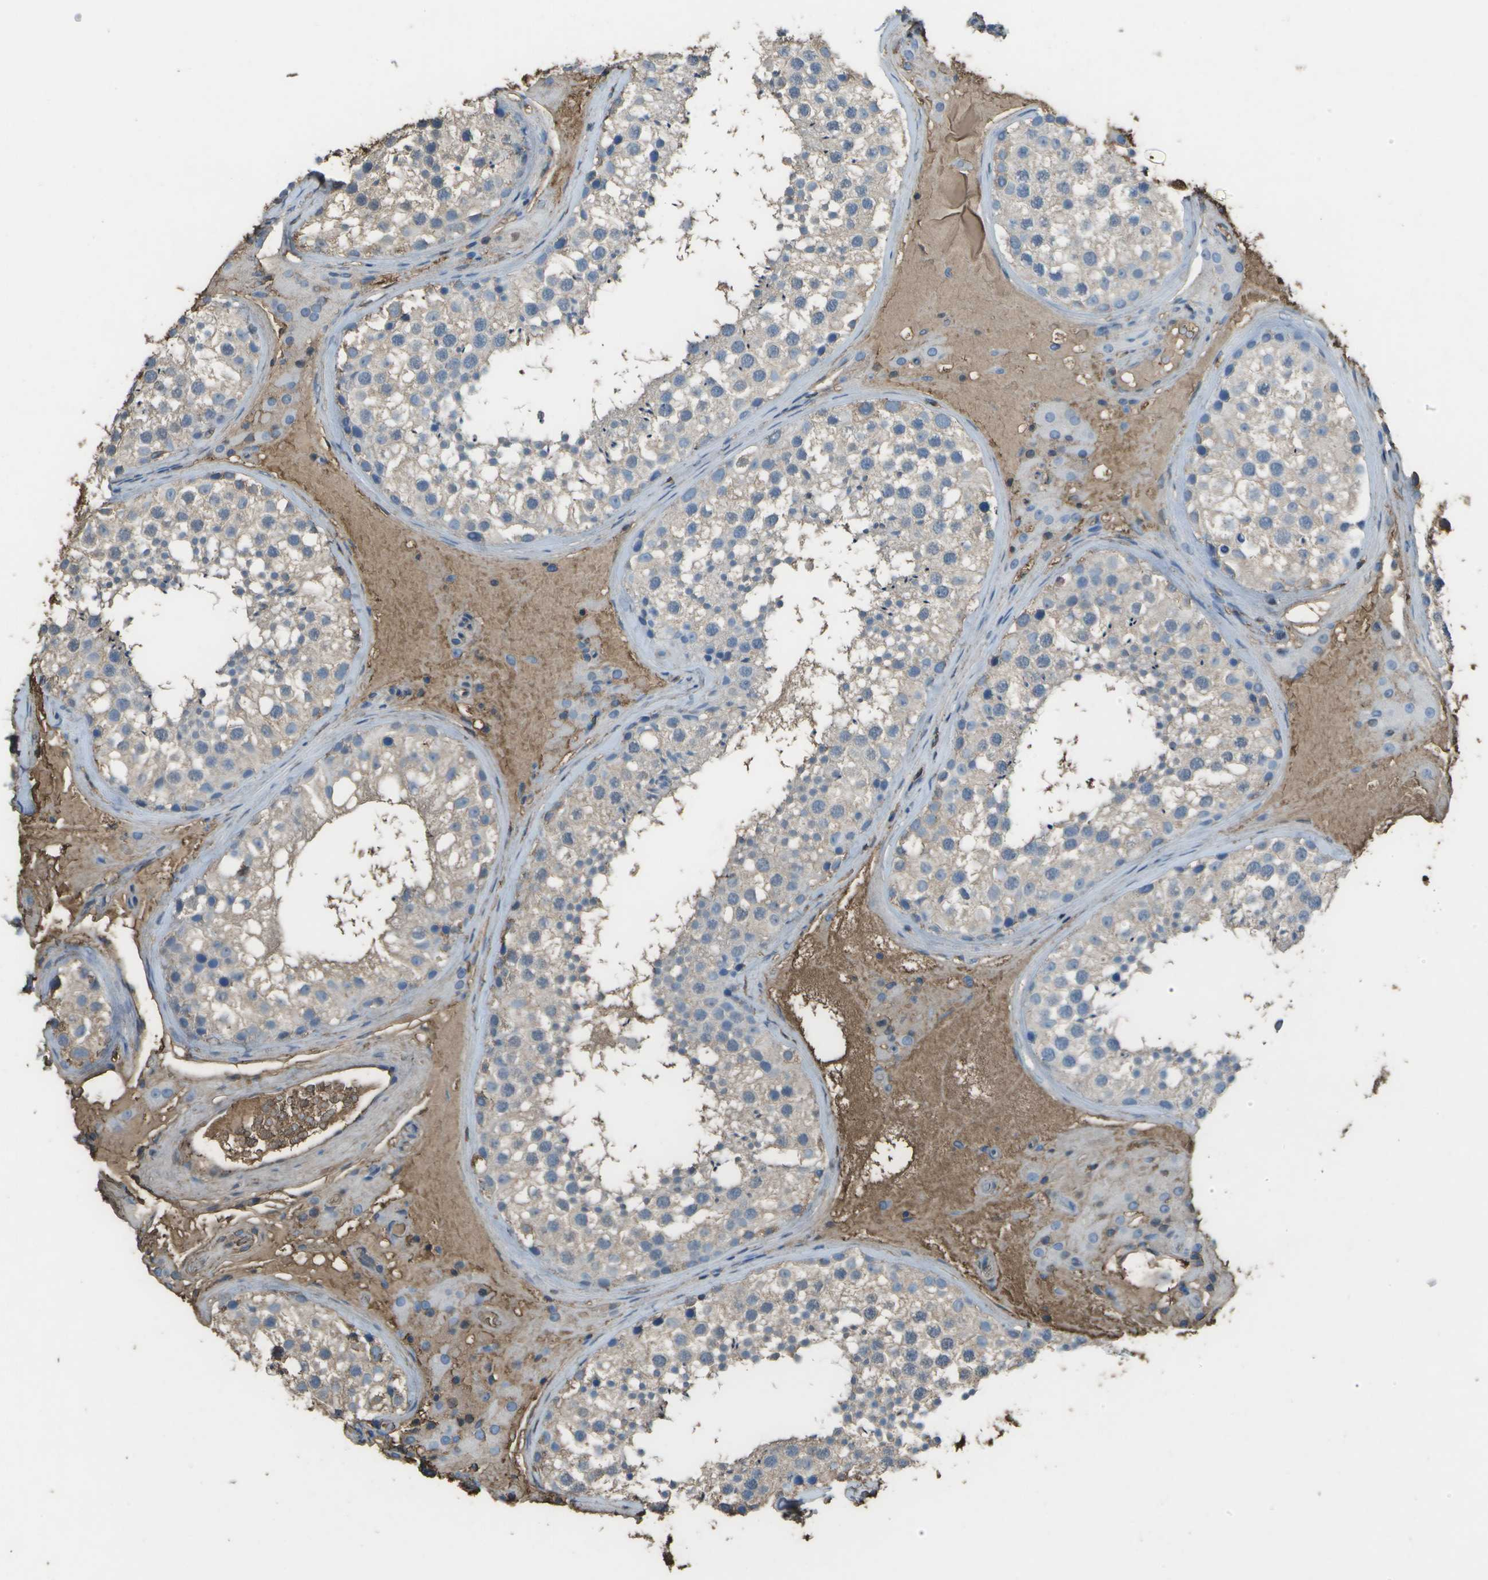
{"staining": {"intensity": "weak", "quantity": ">75%", "location": "cytoplasmic/membranous"}, "tissue": "testis", "cell_type": "Cells in seminiferous ducts", "image_type": "normal", "snomed": [{"axis": "morphology", "description": "Normal tissue, NOS"}, {"axis": "topography", "description": "Testis"}], "caption": "IHC staining of benign testis, which shows low levels of weak cytoplasmic/membranous staining in approximately >75% of cells in seminiferous ducts indicating weak cytoplasmic/membranous protein expression. The staining was performed using DAB (3,3'-diaminobenzidine) (brown) for protein detection and nuclei were counterstained in hematoxylin (blue).", "gene": "CYP4F11", "patient": {"sex": "male", "age": 46}}